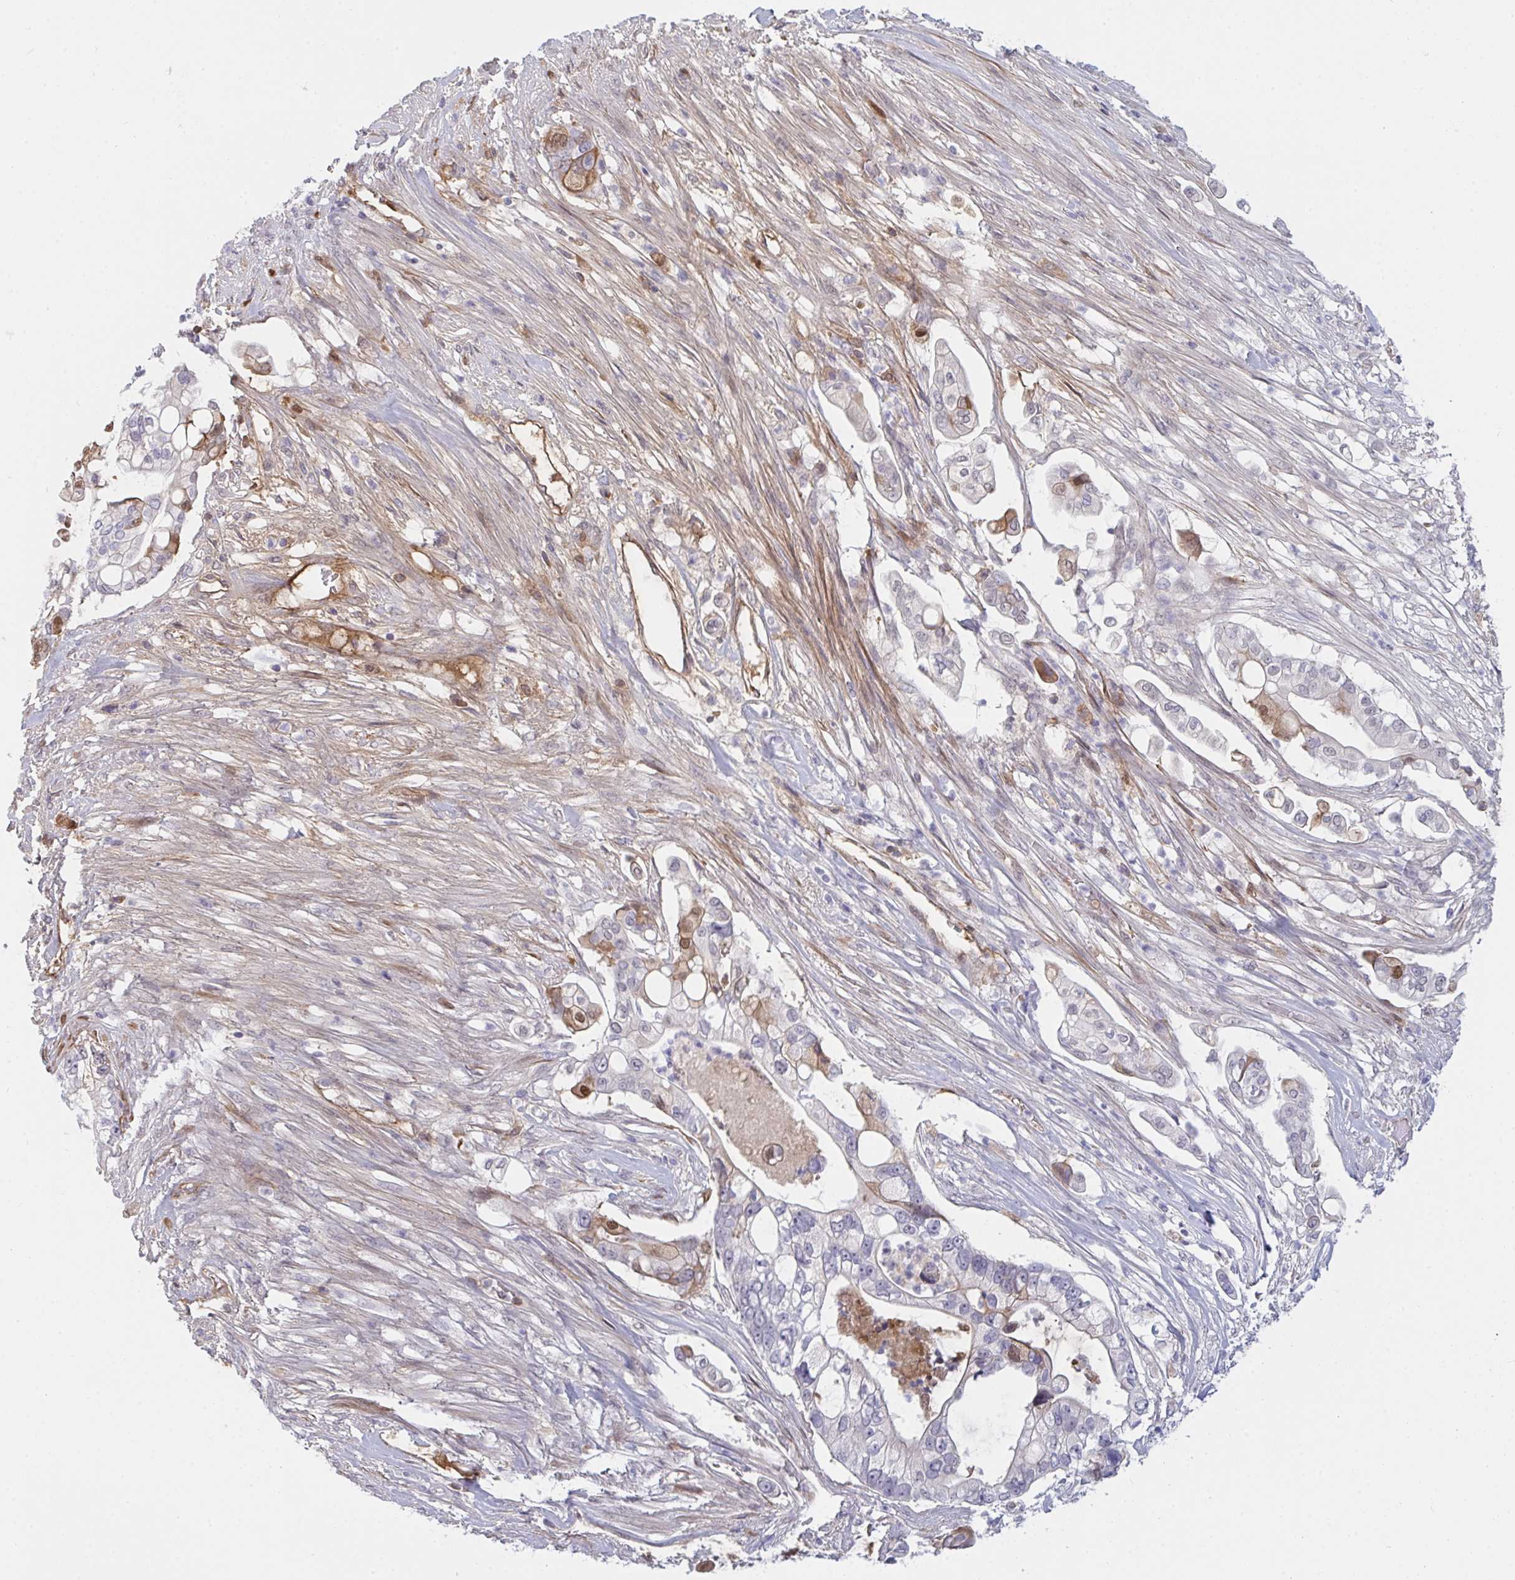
{"staining": {"intensity": "negative", "quantity": "none", "location": "none"}, "tissue": "pancreatic cancer", "cell_type": "Tumor cells", "image_type": "cancer", "snomed": [{"axis": "morphology", "description": "Adenocarcinoma, NOS"}, {"axis": "topography", "description": "Pancreas"}], "caption": "Tumor cells are negative for protein expression in human pancreatic cancer (adenocarcinoma).", "gene": "DSCAML1", "patient": {"sex": "female", "age": 69}}